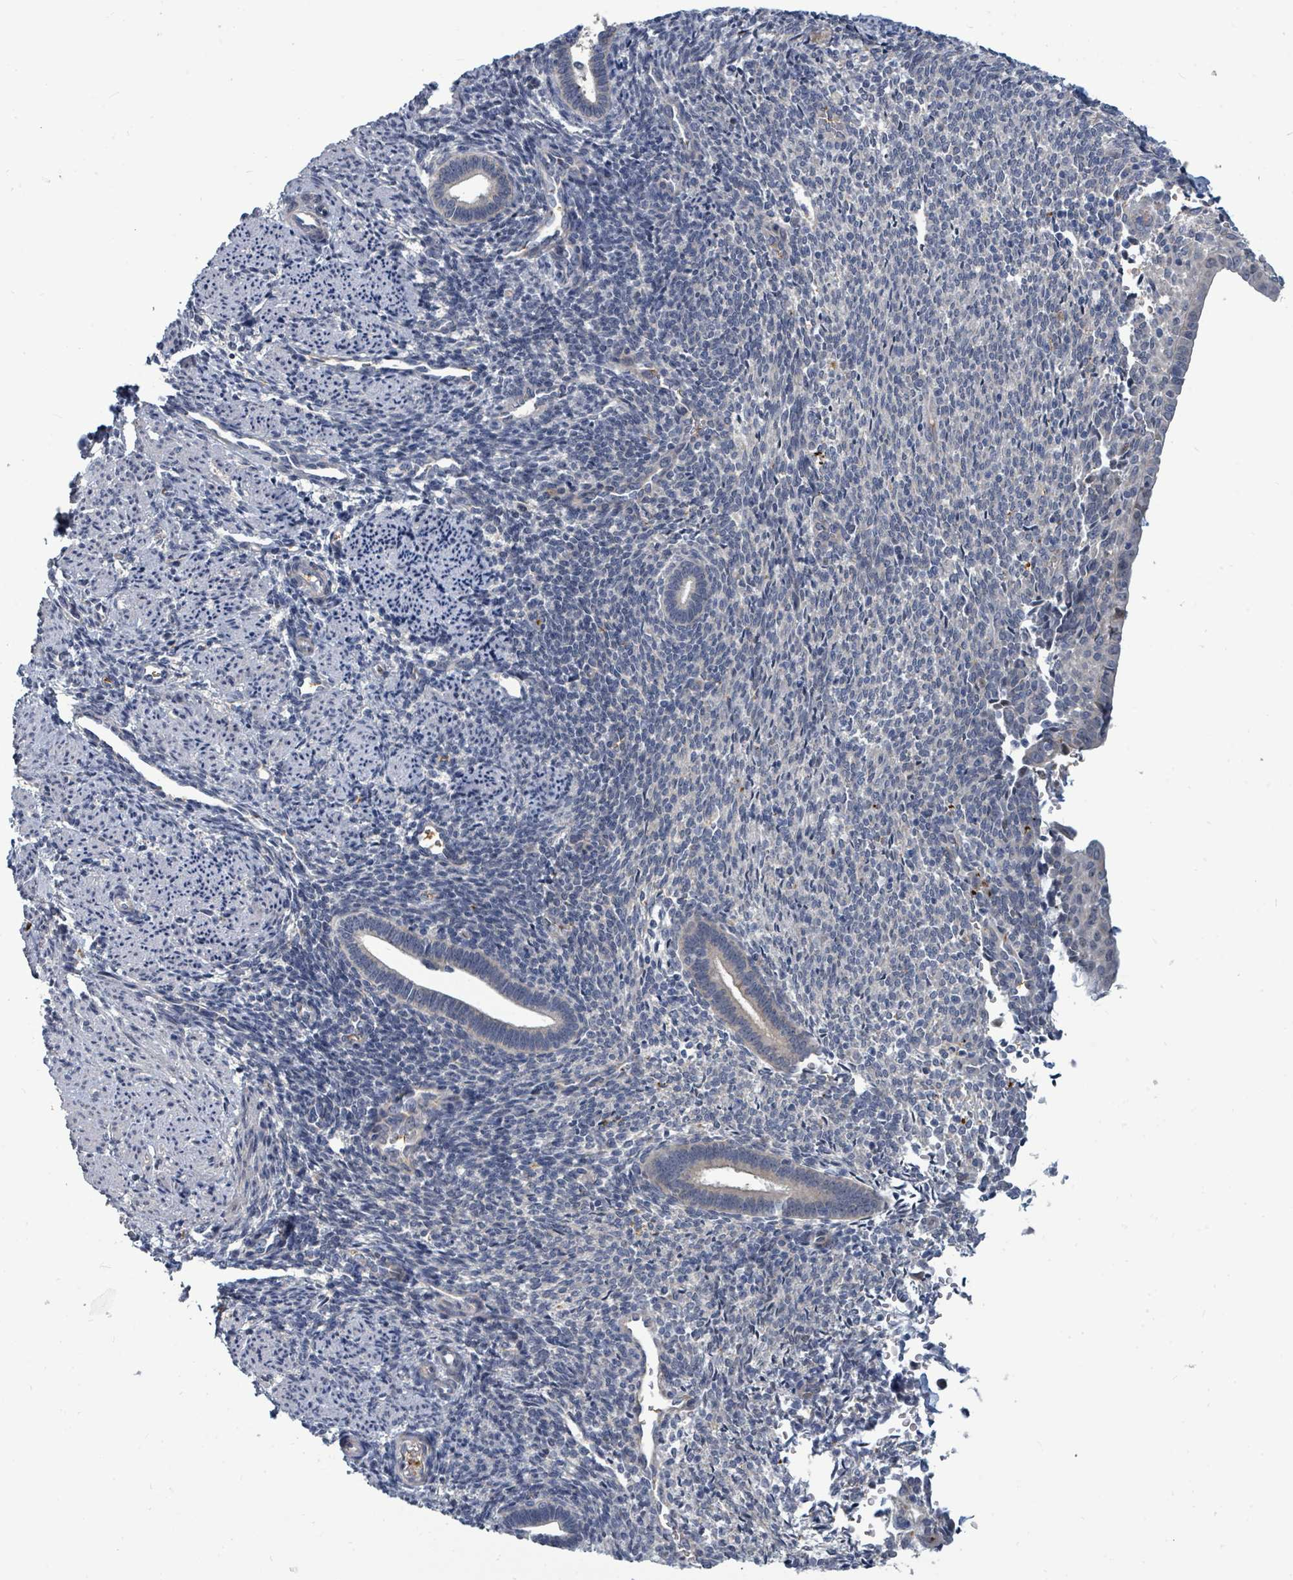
{"staining": {"intensity": "negative", "quantity": "none", "location": "none"}, "tissue": "endometrium", "cell_type": "Cells in endometrial stroma", "image_type": "normal", "snomed": [{"axis": "morphology", "description": "Normal tissue, NOS"}, {"axis": "topography", "description": "Endometrium"}], "caption": "IHC micrograph of normal human endometrium stained for a protein (brown), which displays no expression in cells in endometrial stroma. The staining is performed using DAB brown chromogen with nuclei counter-stained in using hematoxylin.", "gene": "TRDMT1", "patient": {"sex": "female", "age": 32}}